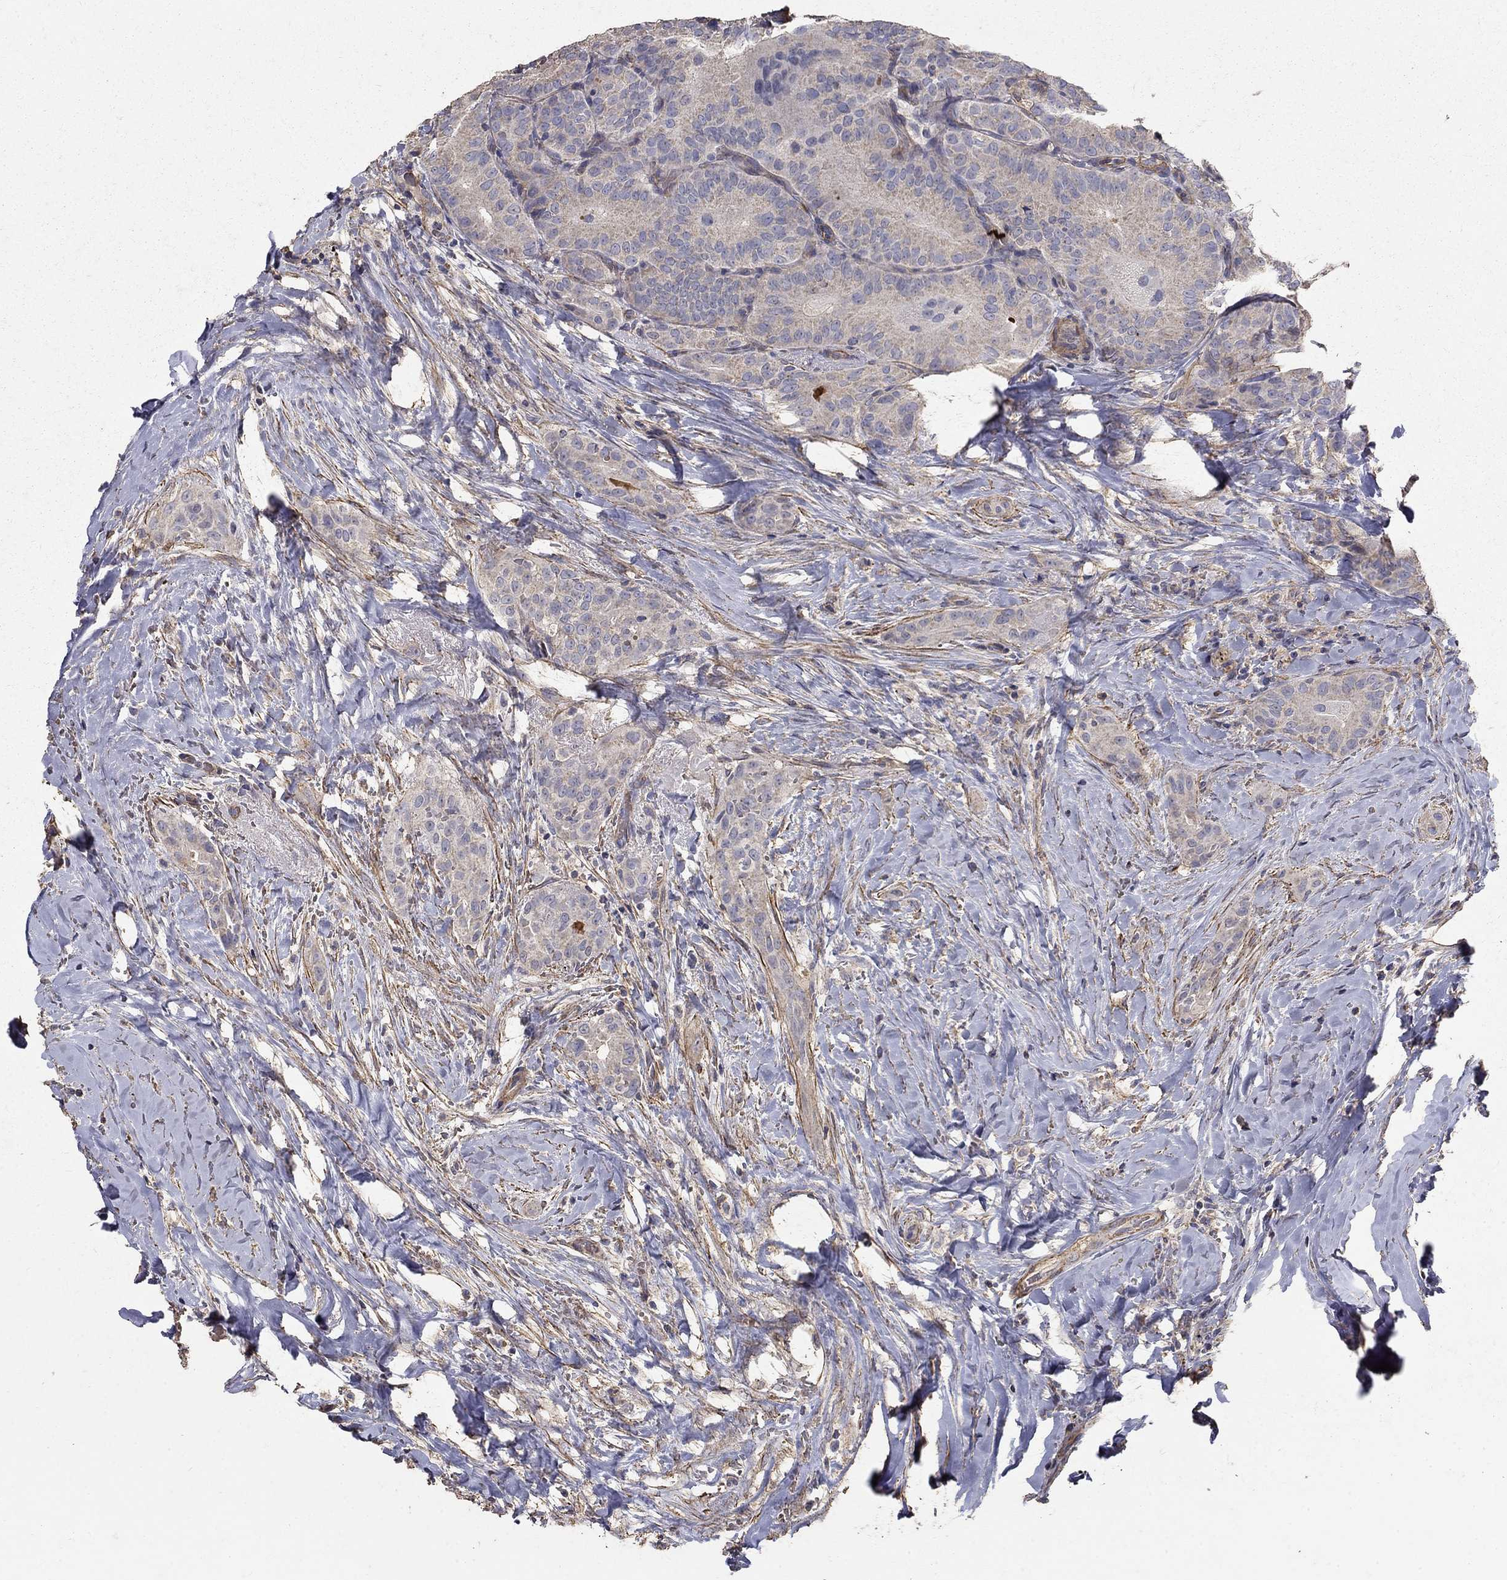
{"staining": {"intensity": "weak", "quantity": "25%-75%", "location": "cytoplasmic/membranous"}, "tissue": "thyroid cancer", "cell_type": "Tumor cells", "image_type": "cancer", "snomed": [{"axis": "morphology", "description": "Papillary adenocarcinoma, NOS"}, {"axis": "topography", "description": "Thyroid gland"}], "caption": "A low amount of weak cytoplasmic/membranous staining is appreciated in approximately 25%-75% of tumor cells in thyroid papillary adenocarcinoma tissue.", "gene": "MPP2", "patient": {"sex": "male", "age": 61}}